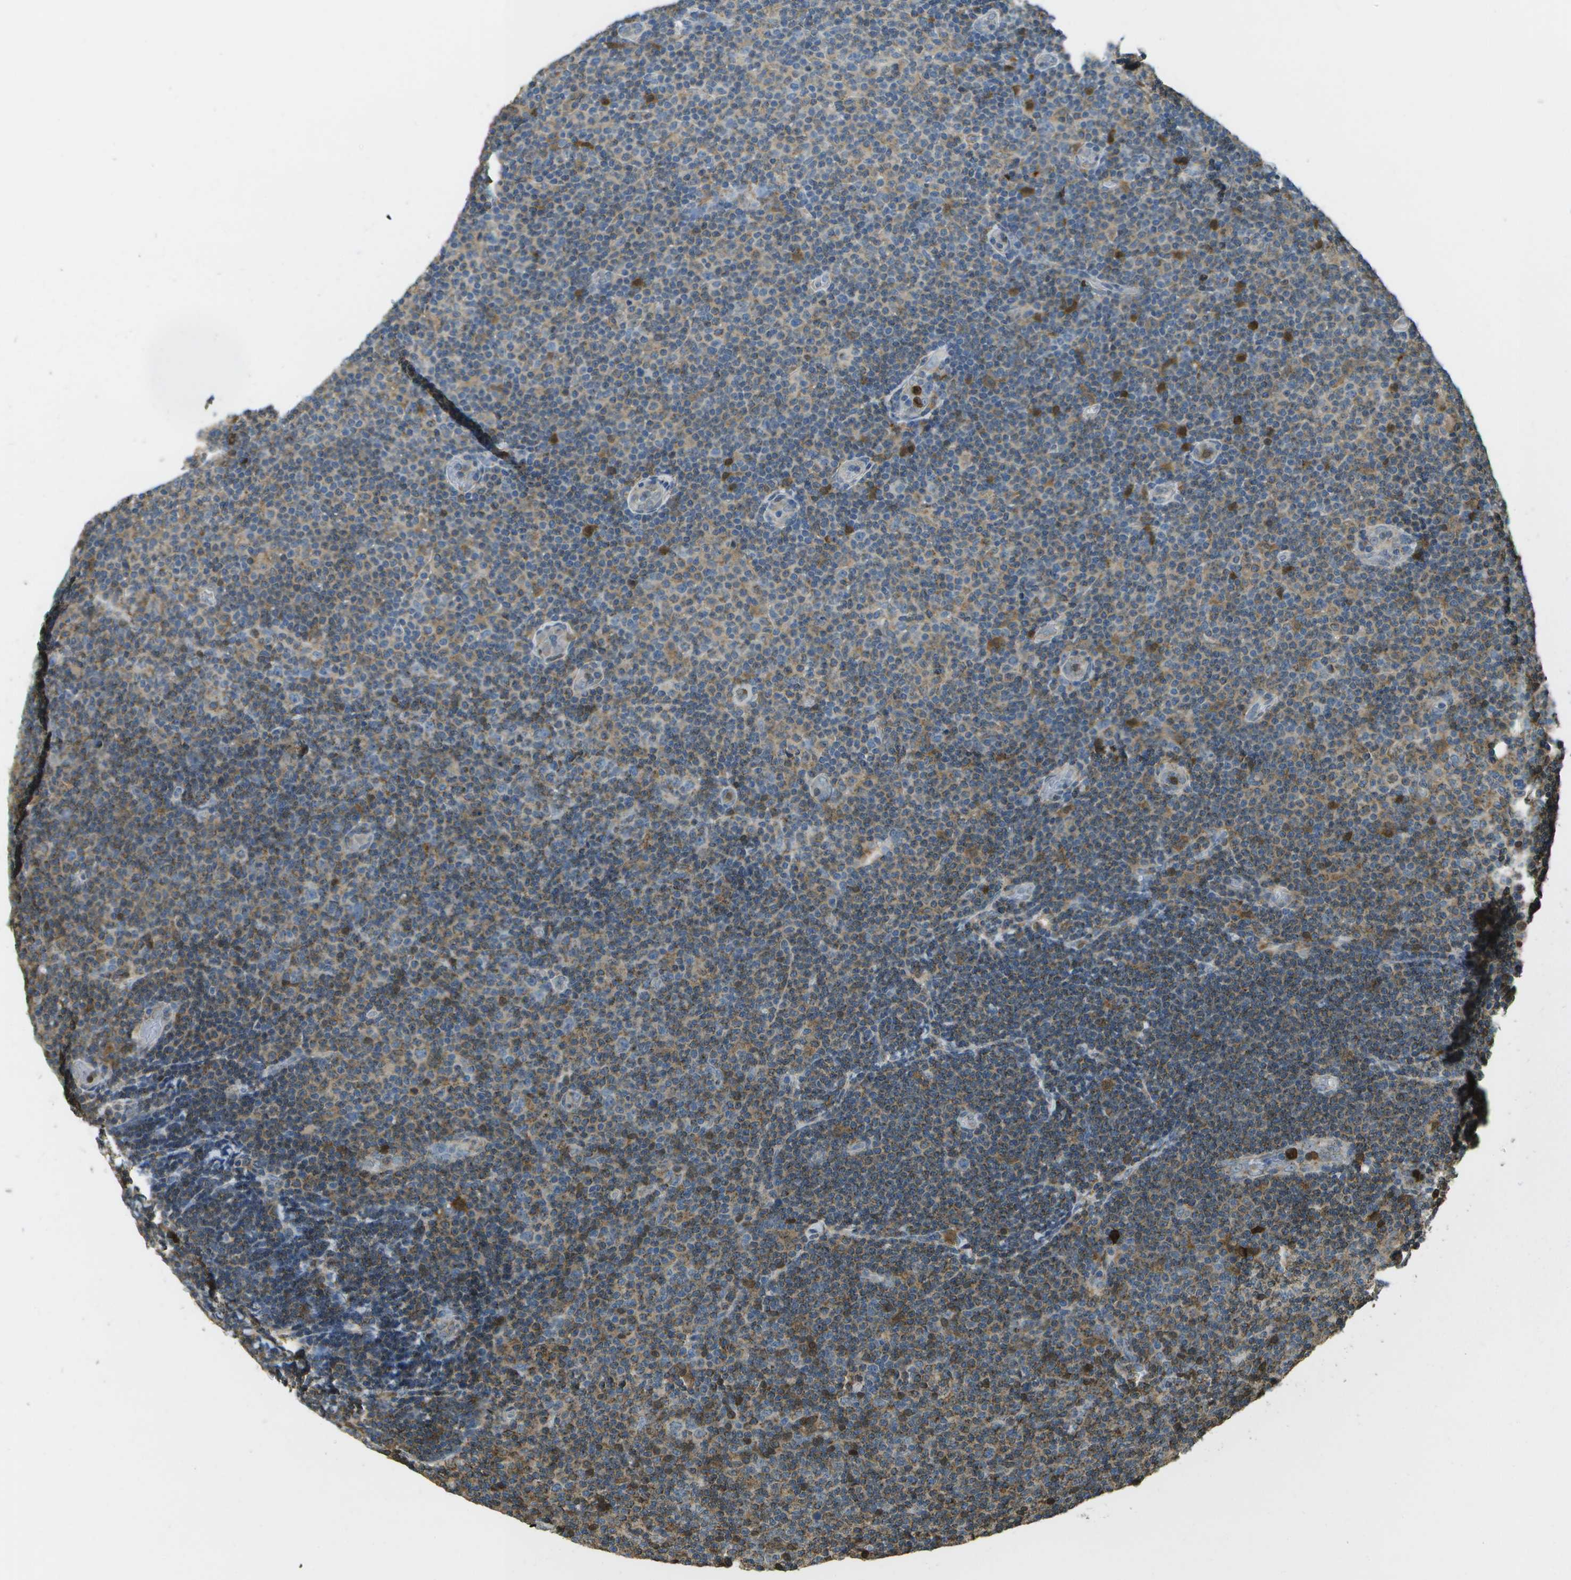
{"staining": {"intensity": "weak", "quantity": ">75%", "location": "cytoplasmic/membranous"}, "tissue": "lymphoma", "cell_type": "Tumor cells", "image_type": "cancer", "snomed": [{"axis": "morphology", "description": "Malignant lymphoma, non-Hodgkin's type, Low grade"}, {"axis": "topography", "description": "Lymph node"}], "caption": "DAB immunohistochemical staining of human lymphoma exhibits weak cytoplasmic/membranous protein positivity in approximately >75% of tumor cells. (DAB IHC with brightfield microscopy, high magnification).", "gene": "CACHD1", "patient": {"sex": "male", "age": 83}}